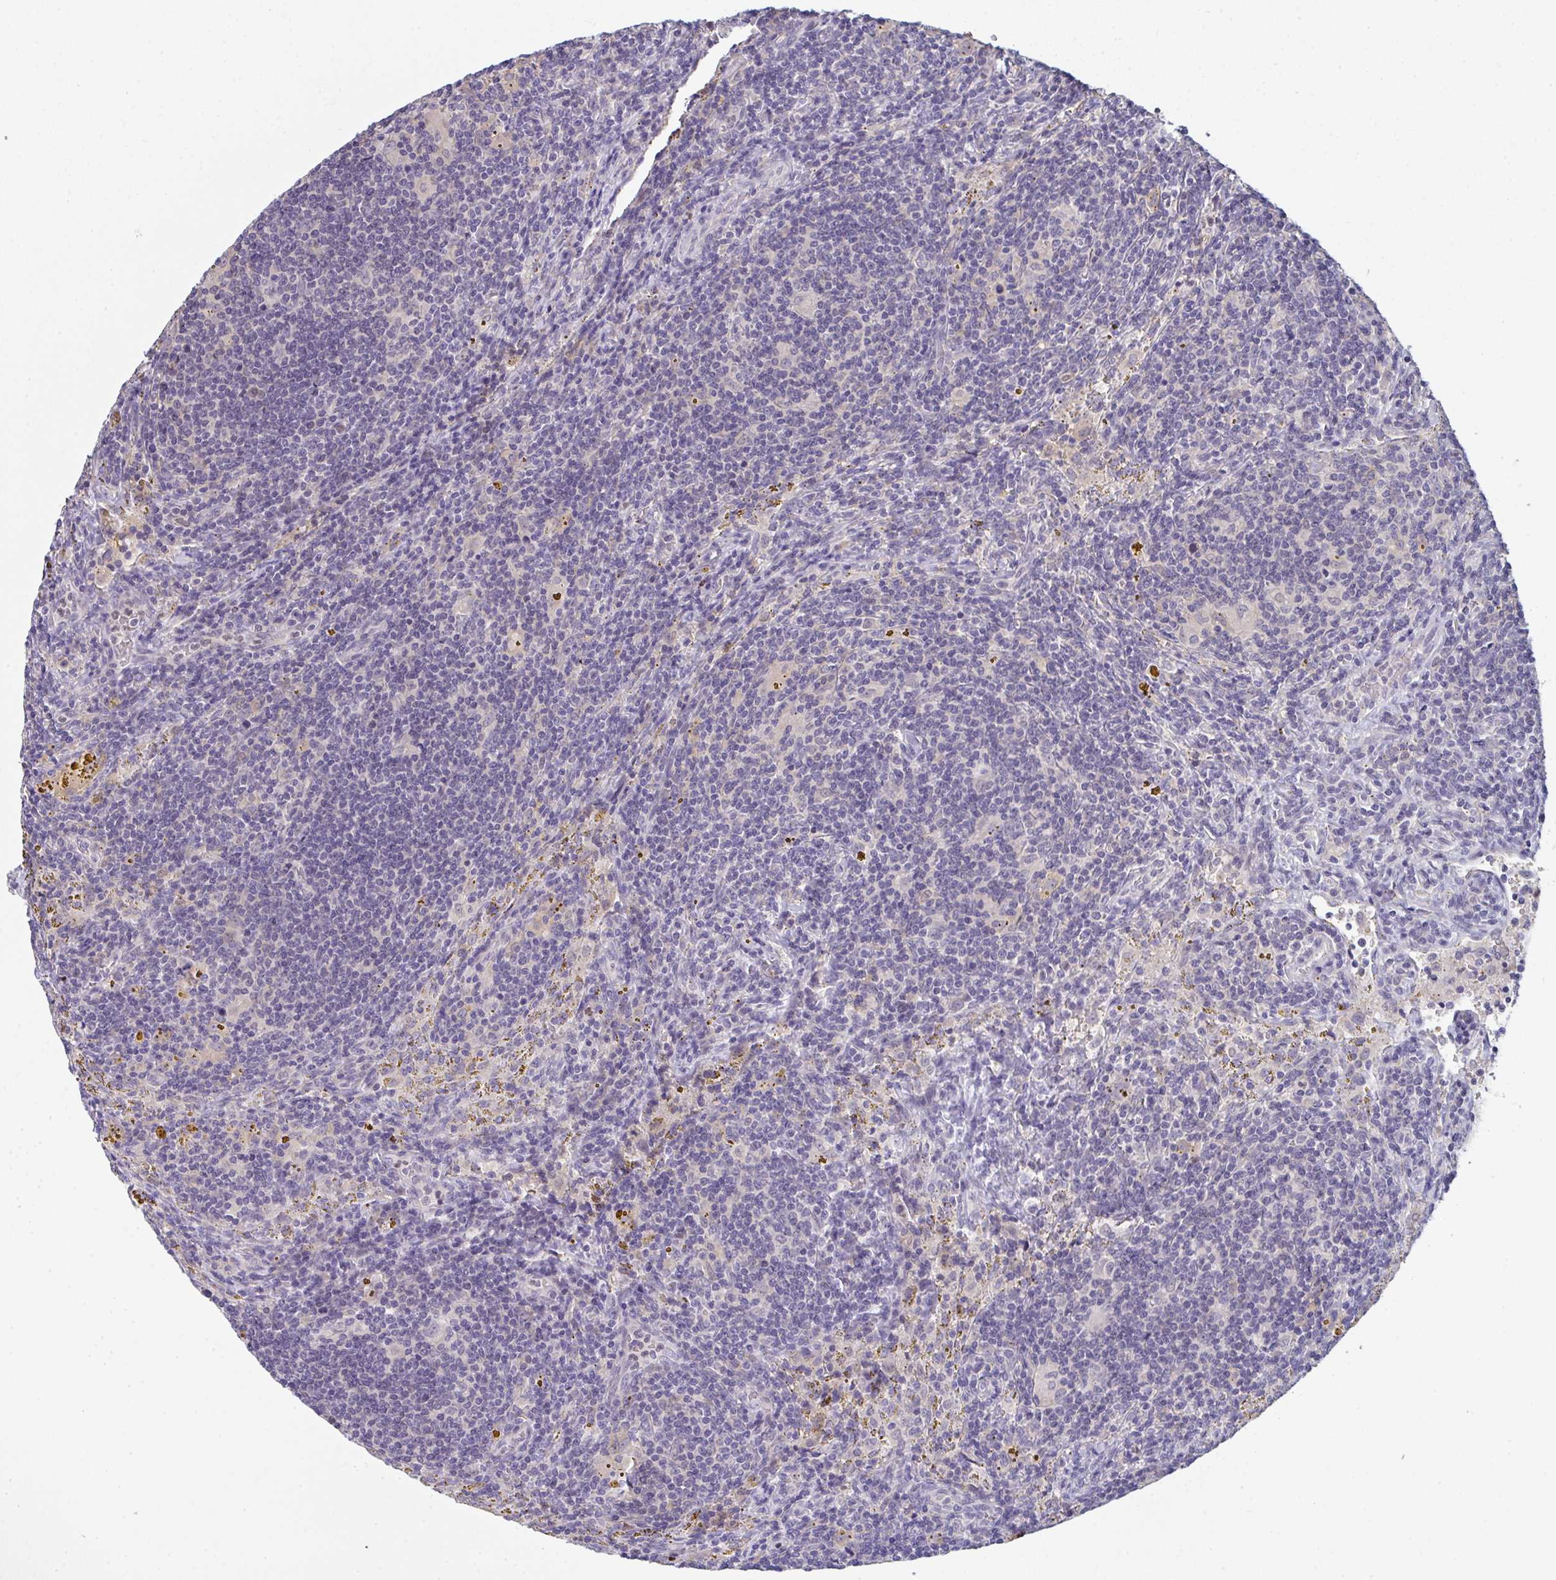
{"staining": {"intensity": "negative", "quantity": "none", "location": "none"}, "tissue": "lymphoma", "cell_type": "Tumor cells", "image_type": "cancer", "snomed": [{"axis": "morphology", "description": "Malignant lymphoma, non-Hodgkin's type, Low grade"}, {"axis": "topography", "description": "Spleen"}], "caption": "This is an immunohistochemistry histopathology image of lymphoma. There is no positivity in tumor cells.", "gene": "RIOK1", "patient": {"sex": "female", "age": 70}}